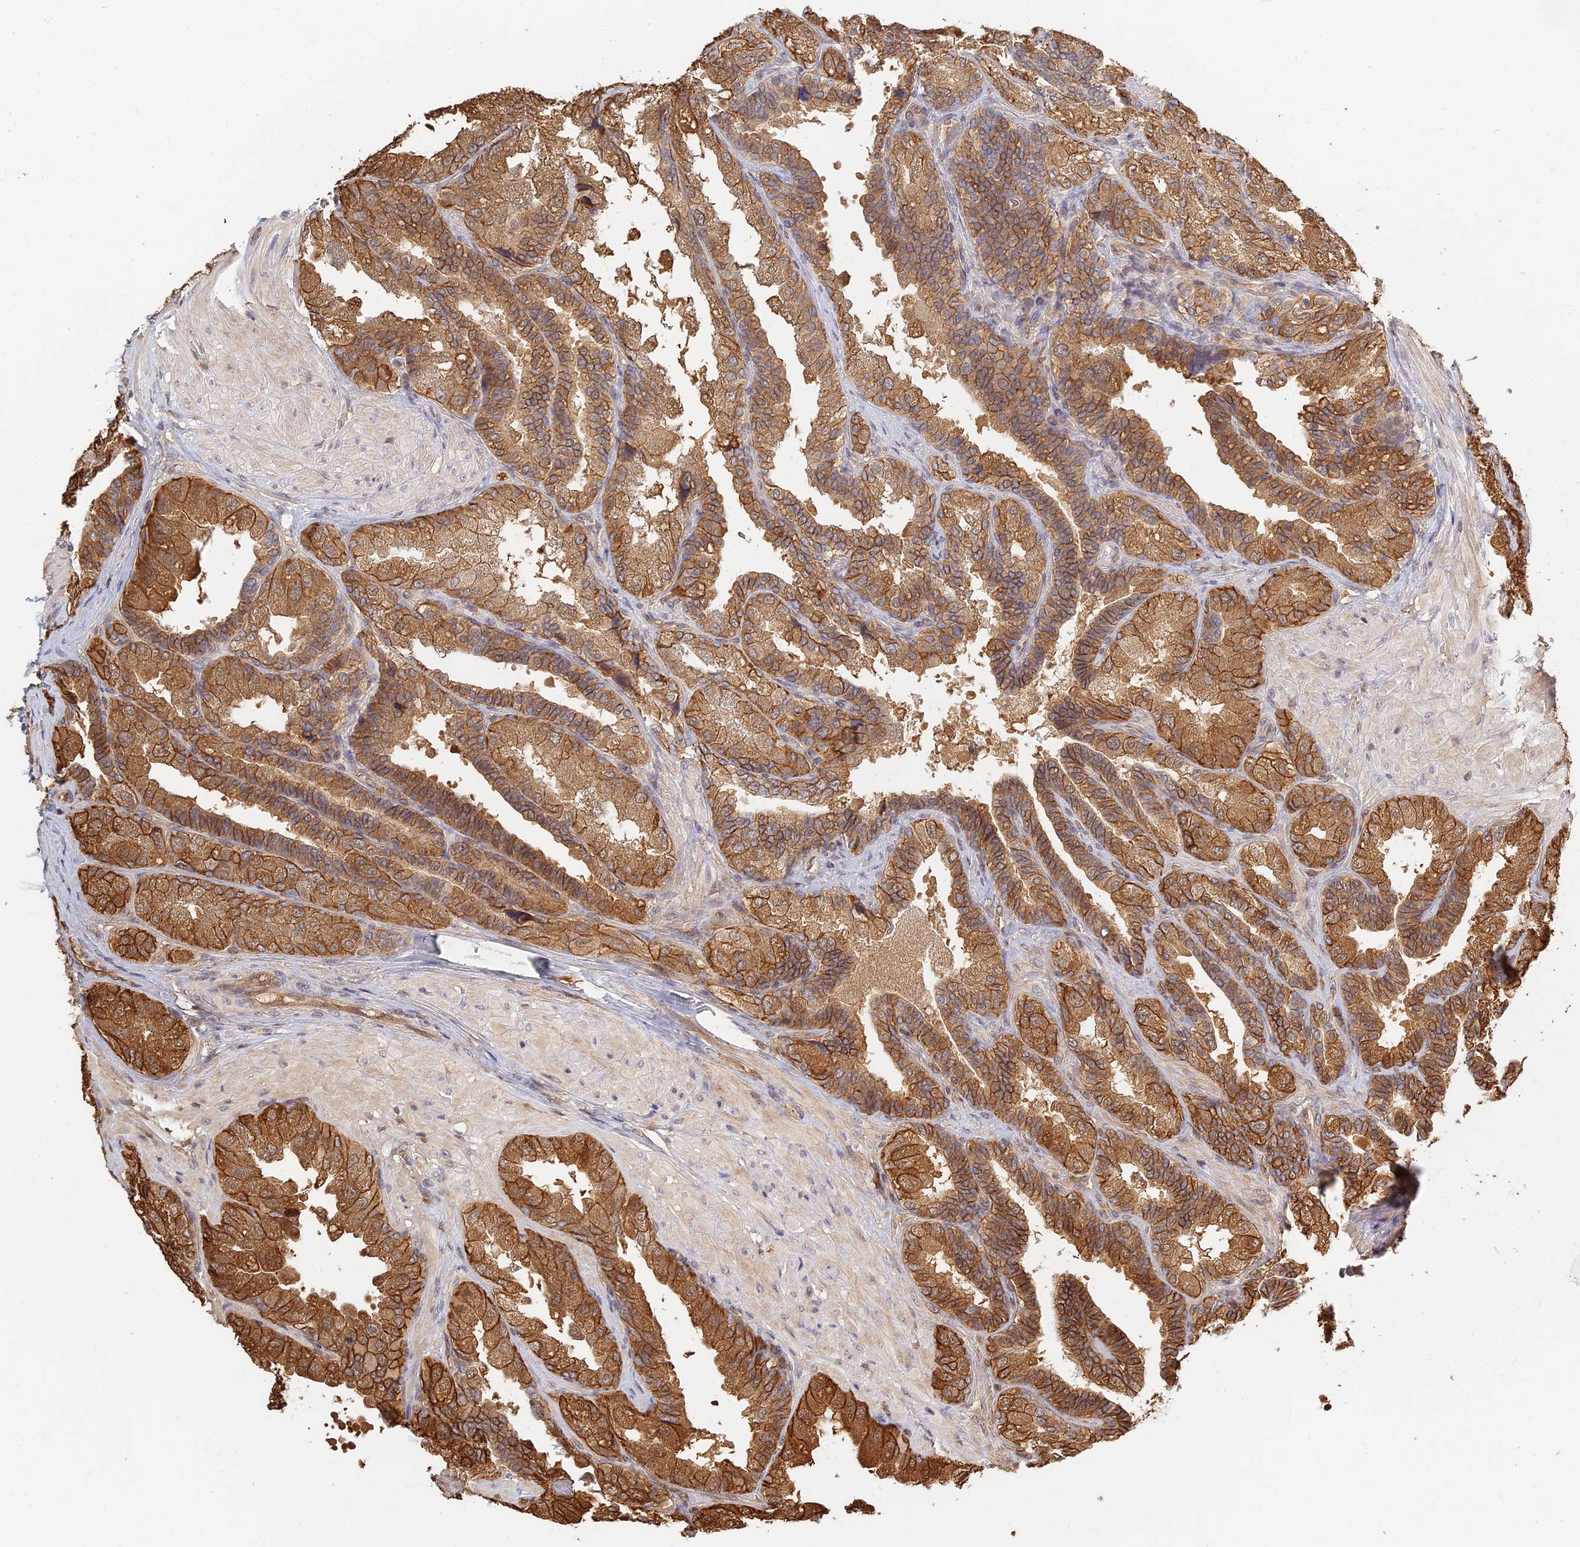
{"staining": {"intensity": "strong", "quantity": ">75%", "location": "cytoplasmic/membranous"}, "tissue": "seminal vesicle", "cell_type": "Glandular cells", "image_type": "normal", "snomed": [{"axis": "morphology", "description": "Normal tissue, NOS"}, {"axis": "topography", "description": "Seminal veicle"}, {"axis": "topography", "description": "Peripheral nerve tissue"}], "caption": "About >75% of glandular cells in unremarkable human seminal vesicle show strong cytoplasmic/membranous protein positivity as visualized by brown immunohistochemical staining.", "gene": "LRRN3", "patient": {"sex": "male", "age": 63}}